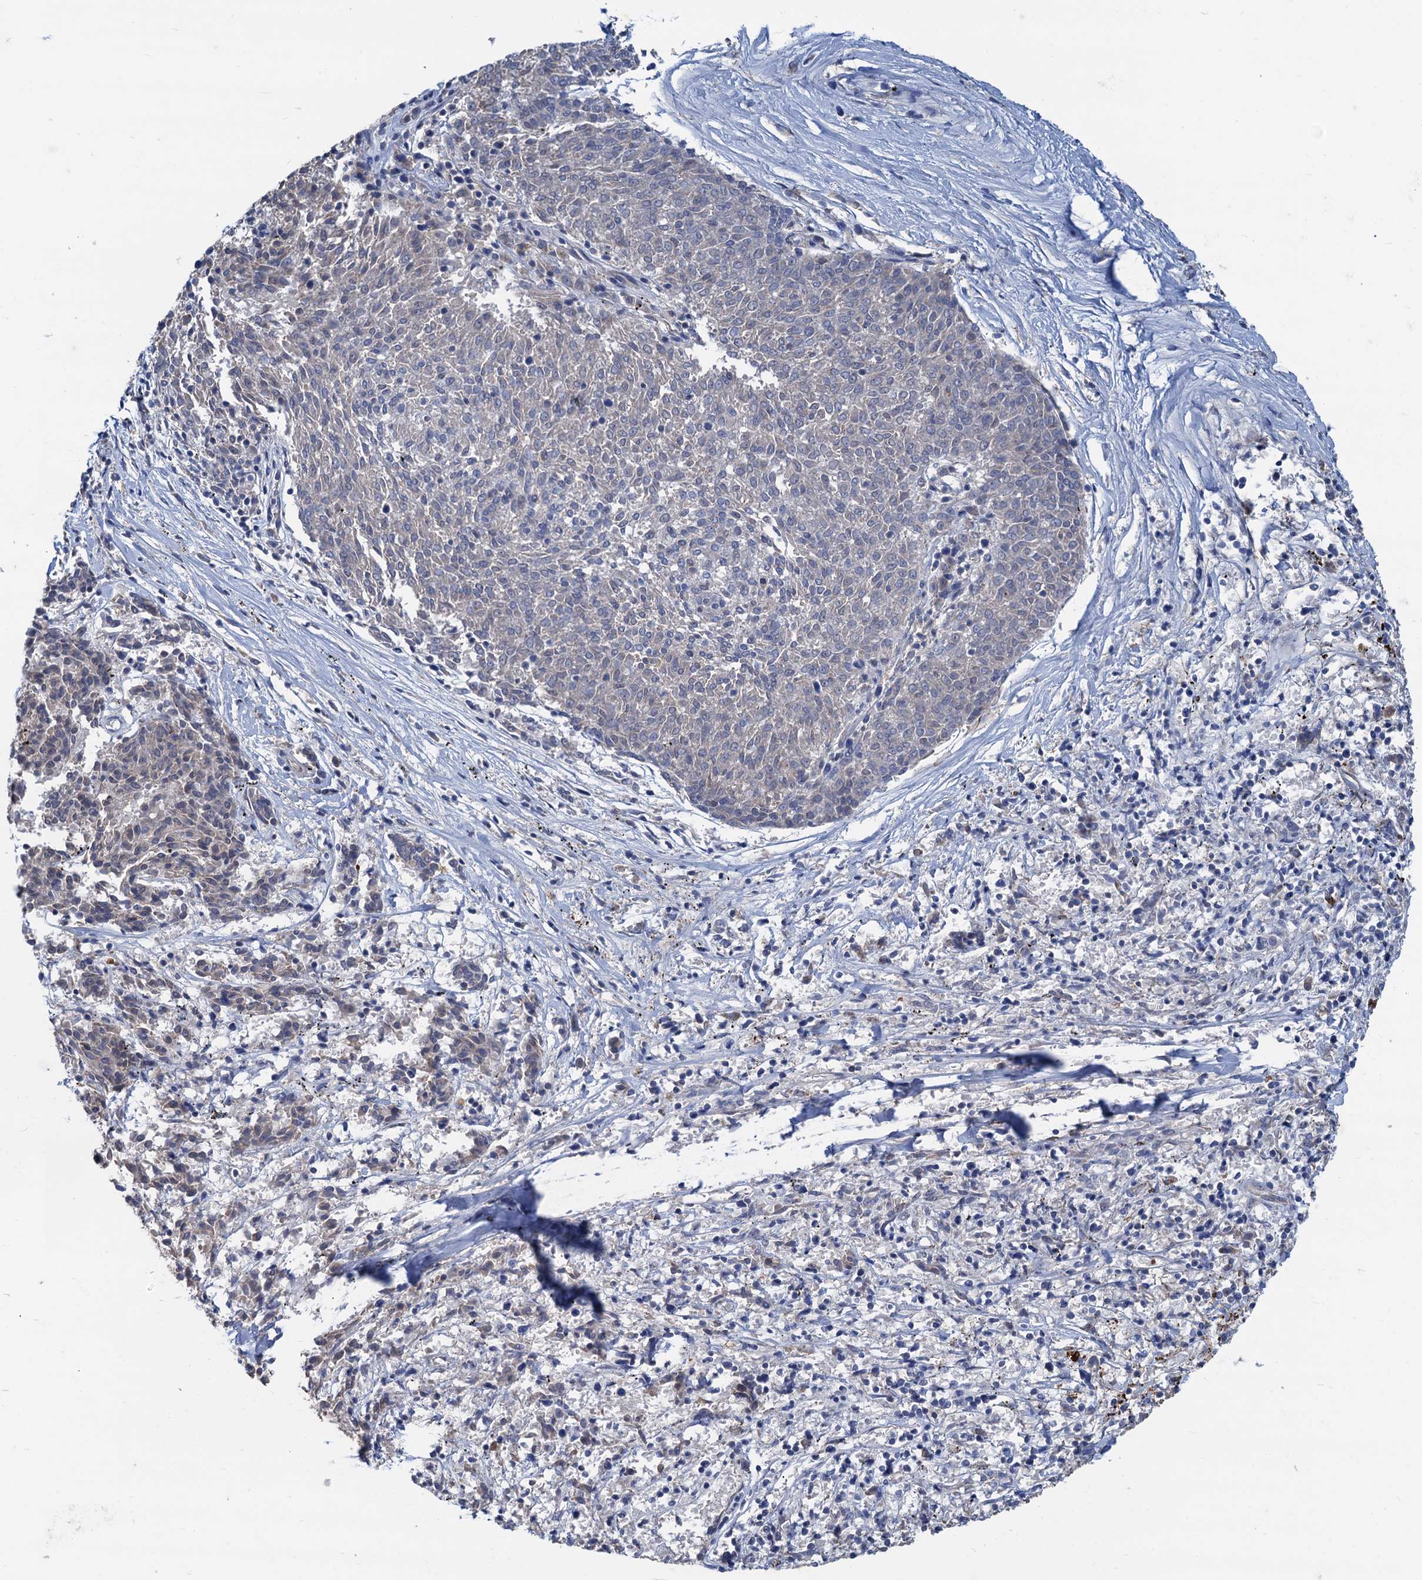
{"staining": {"intensity": "negative", "quantity": "none", "location": "none"}, "tissue": "melanoma", "cell_type": "Tumor cells", "image_type": "cancer", "snomed": [{"axis": "morphology", "description": "Malignant melanoma, NOS"}, {"axis": "topography", "description": "Skin"}], "caption": "Tumor cells show no significant protein expression in malignant melanoma.", "gene": "SMCO3", "patient": {"sex": "female", "age": 72}}